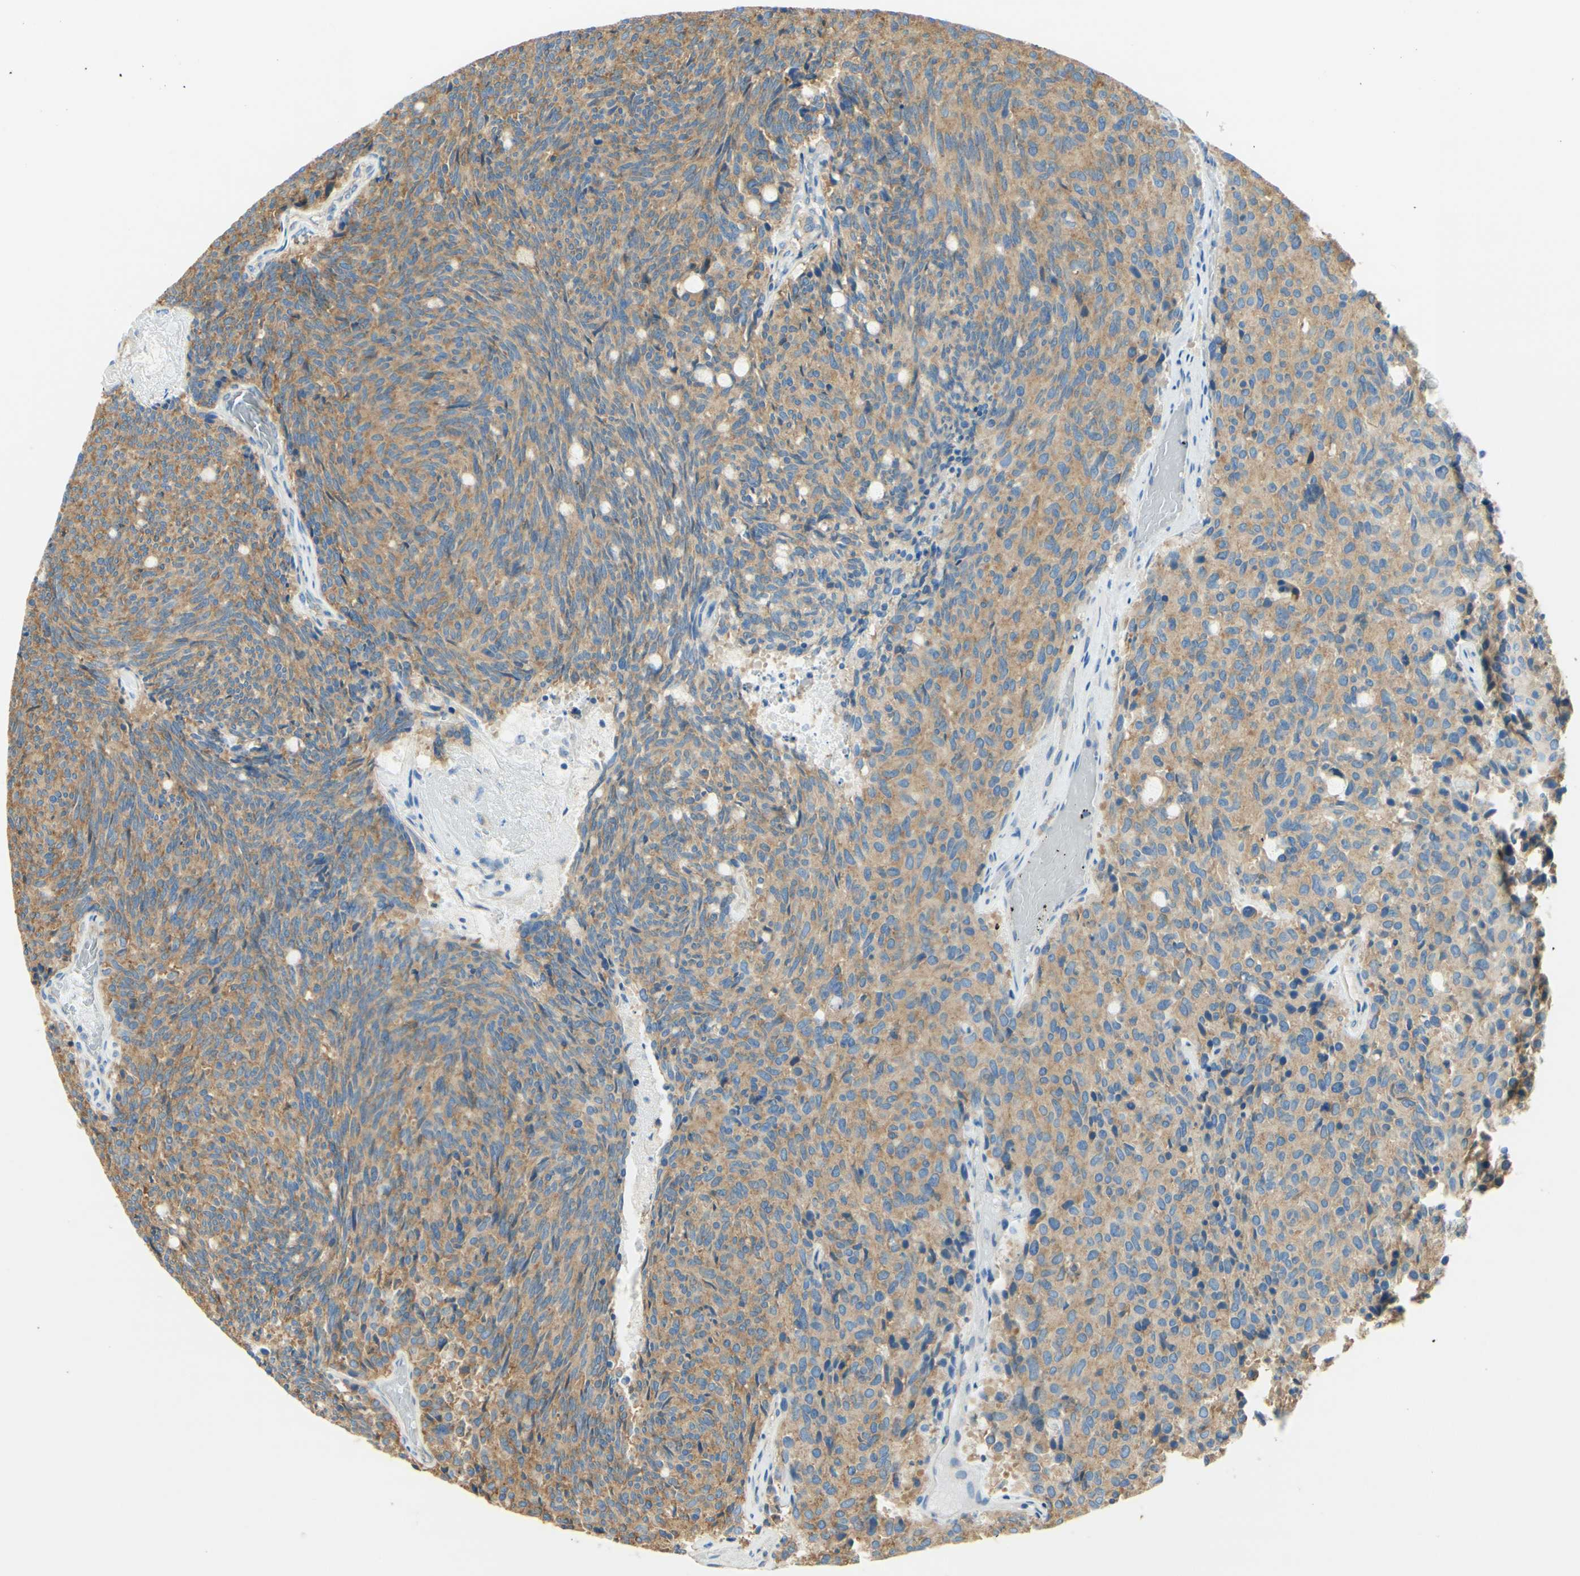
{"staining": {"intensity": "moderate", "quantity": ">75%", "location": "cytoplasmic/membranous"}, "tissue": "carcinoid", "cell_type": "Tumor cells", "image_type": "cancer", "snomed": [{"axis": "morphology", "description": "Carcinoid, malignant, NOS"}, {"axis": "topography", "description": "Pancreas"}], "caption": "DAB (3,3'-diaminobenzidine) immunohistochemical staining of human malignant carcinoid reveals moderate cytoplasmic/membranous protein expression in about >75% of tumor cells. Immunohistochemistry stains the protein of interest in brown and the nuclei are stained blue.", "gene": "CLTC", "patient": {"sex": "female", "age": 54}}